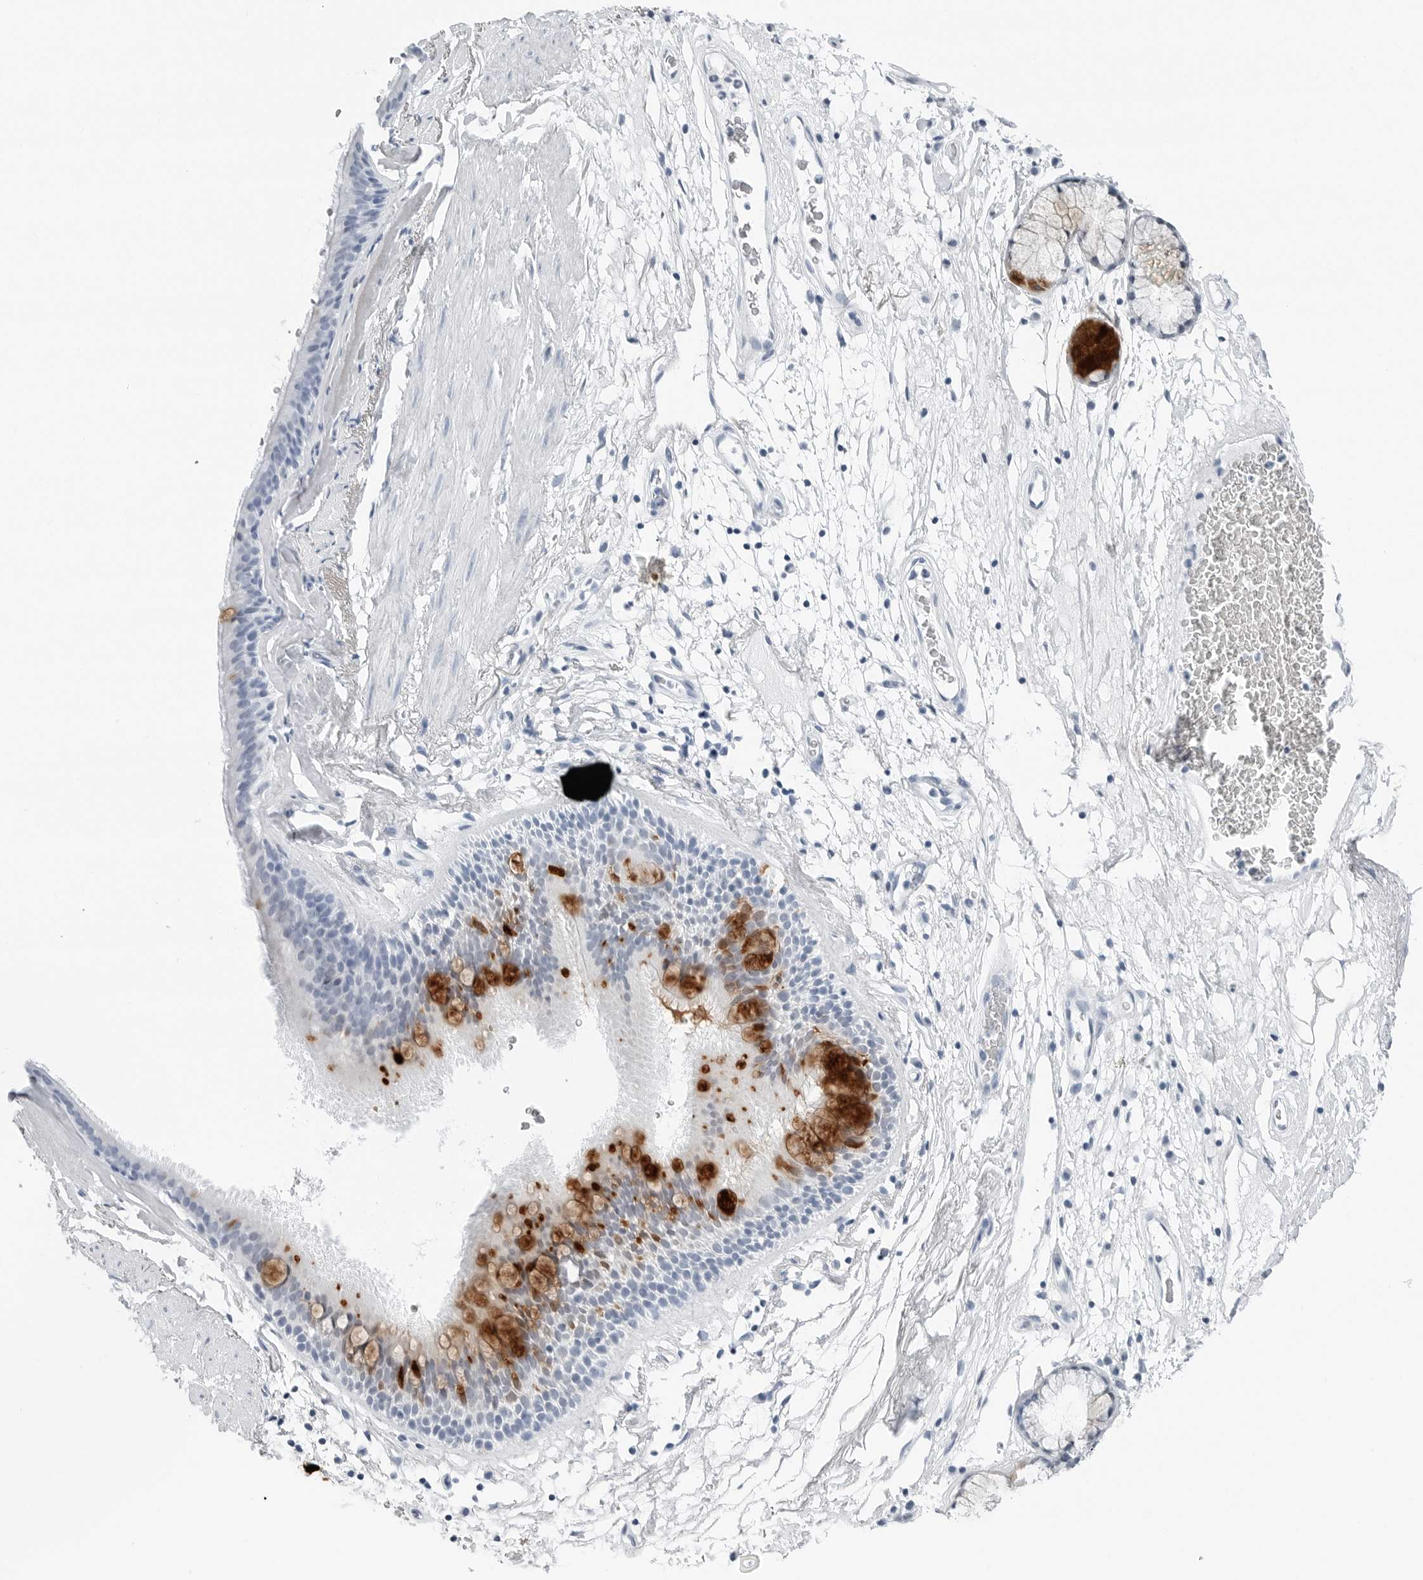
{"staining": {"intensity": "strong", "quantity": "<25%", "location": "cytoplasmic/membranous"}, "tissue": "bronchus", "cell_type": "Respiratory epithelial cells", "image_type": "normal", "snomed": [{"axis": "morphology", "description": "Normal tissue, NOS"}, {"axis": "topography", "description": "Cartilage tissue"}], "caption": "Respiratory epithelial cells display medium levels of strong cytoplasmic/membranous staining in approximately <25% of cells in benign bronchus. (DAB IHC with brightfield microscopy, high magnification).", "gene": "SLPI", "patient": {"sex": "female", "age": 63}}